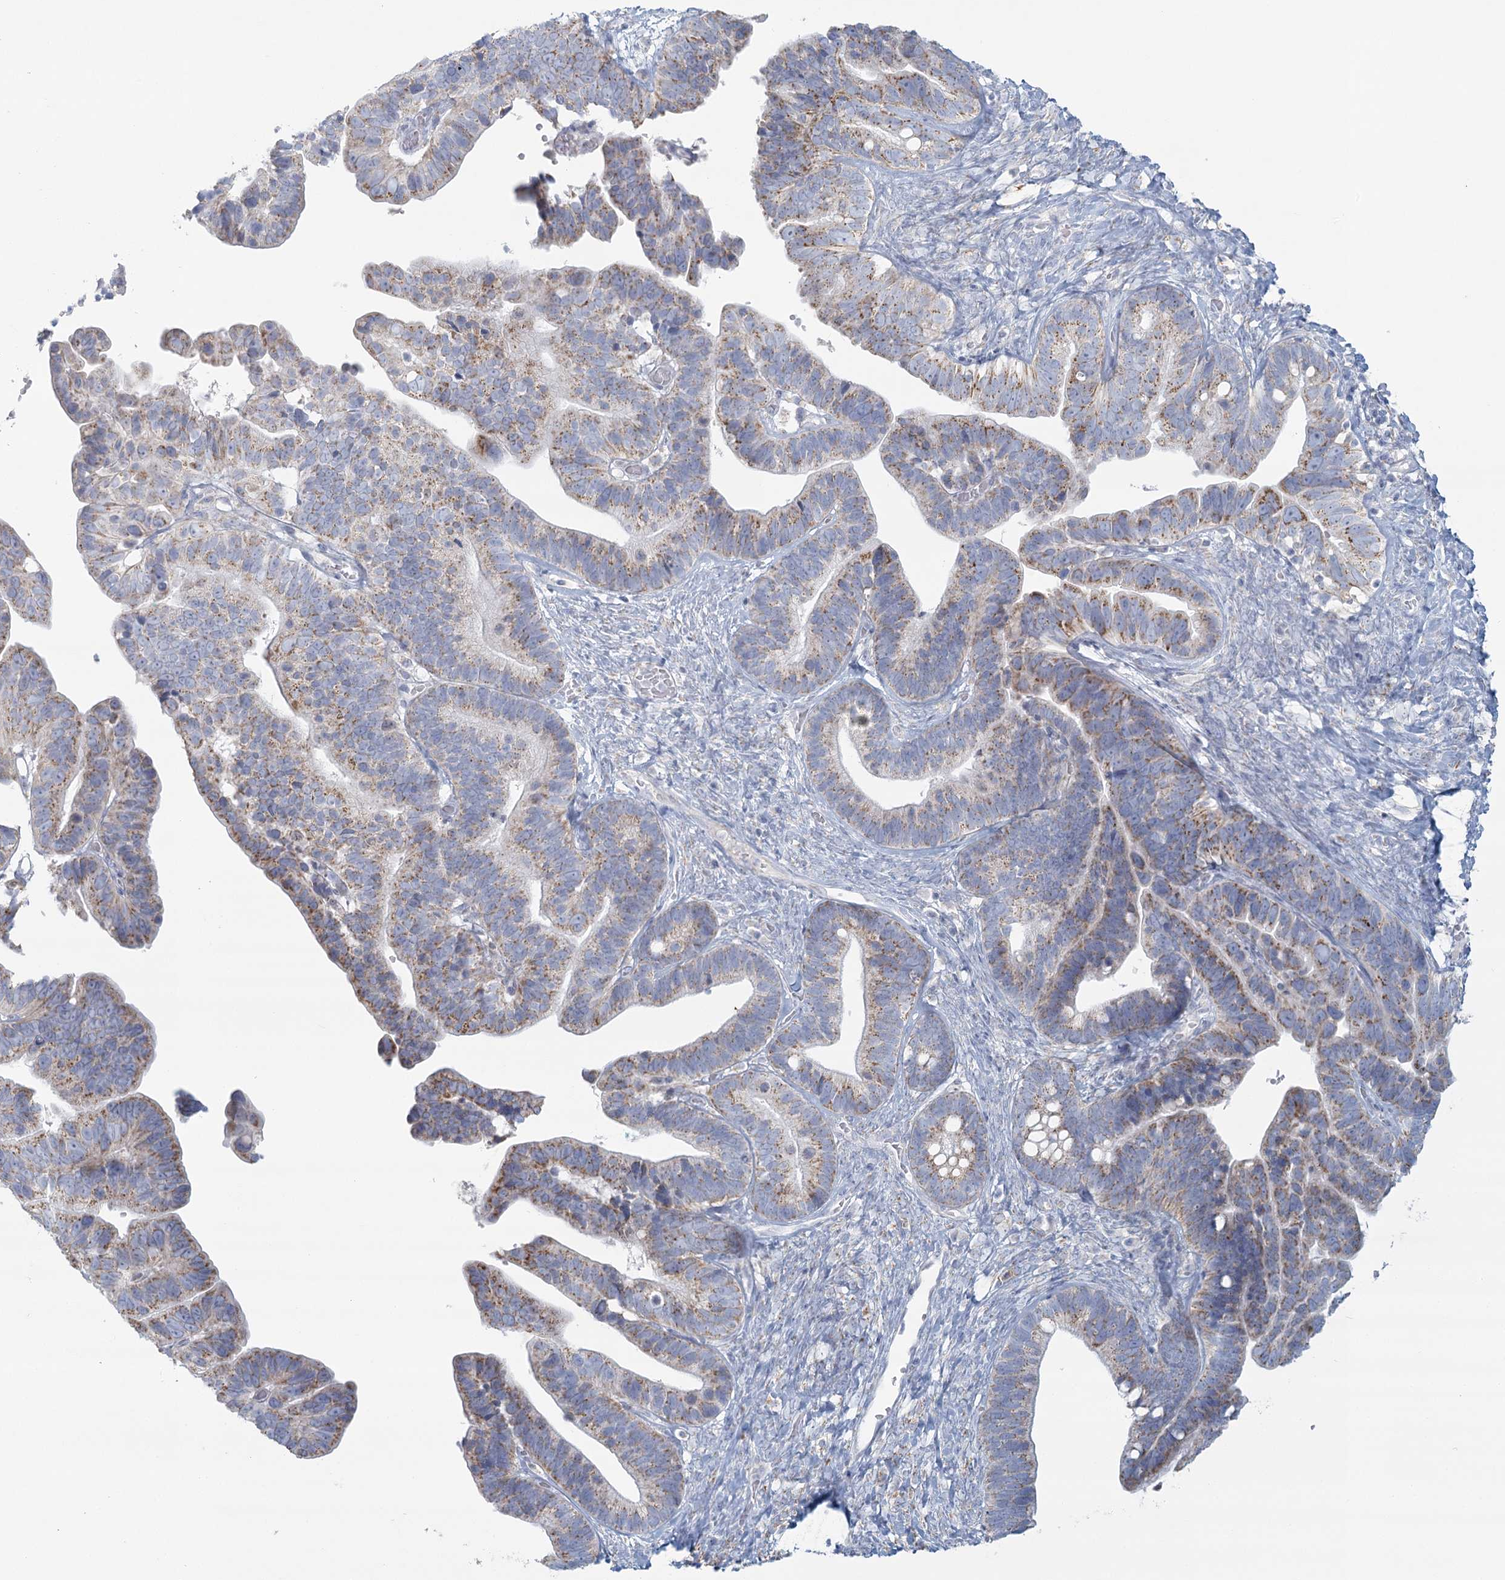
{"staining": {"intensity": "moderate", "quantity": "25%-75%", "location": "cytoplasmic/membranous"}, "tissue": "ovarian cancer", "cell_type": "Tumor cells", "image_type": "cancer", "snomed": [{"axis": "morphology", "description": "Cystadenocarcinoma, serous, NOS"}, {"axis": "topography", "description": "Ovary"}], "caption": "Ovarian serous cystadenocarcinoma stained with immunohistochemistry (IHC) displays moderate cytoplasmic/membranous staining in approximately 25%-75% of tumor cells.", "gene": "BPHL", "patient": {"sex": "female", "age": 56}}